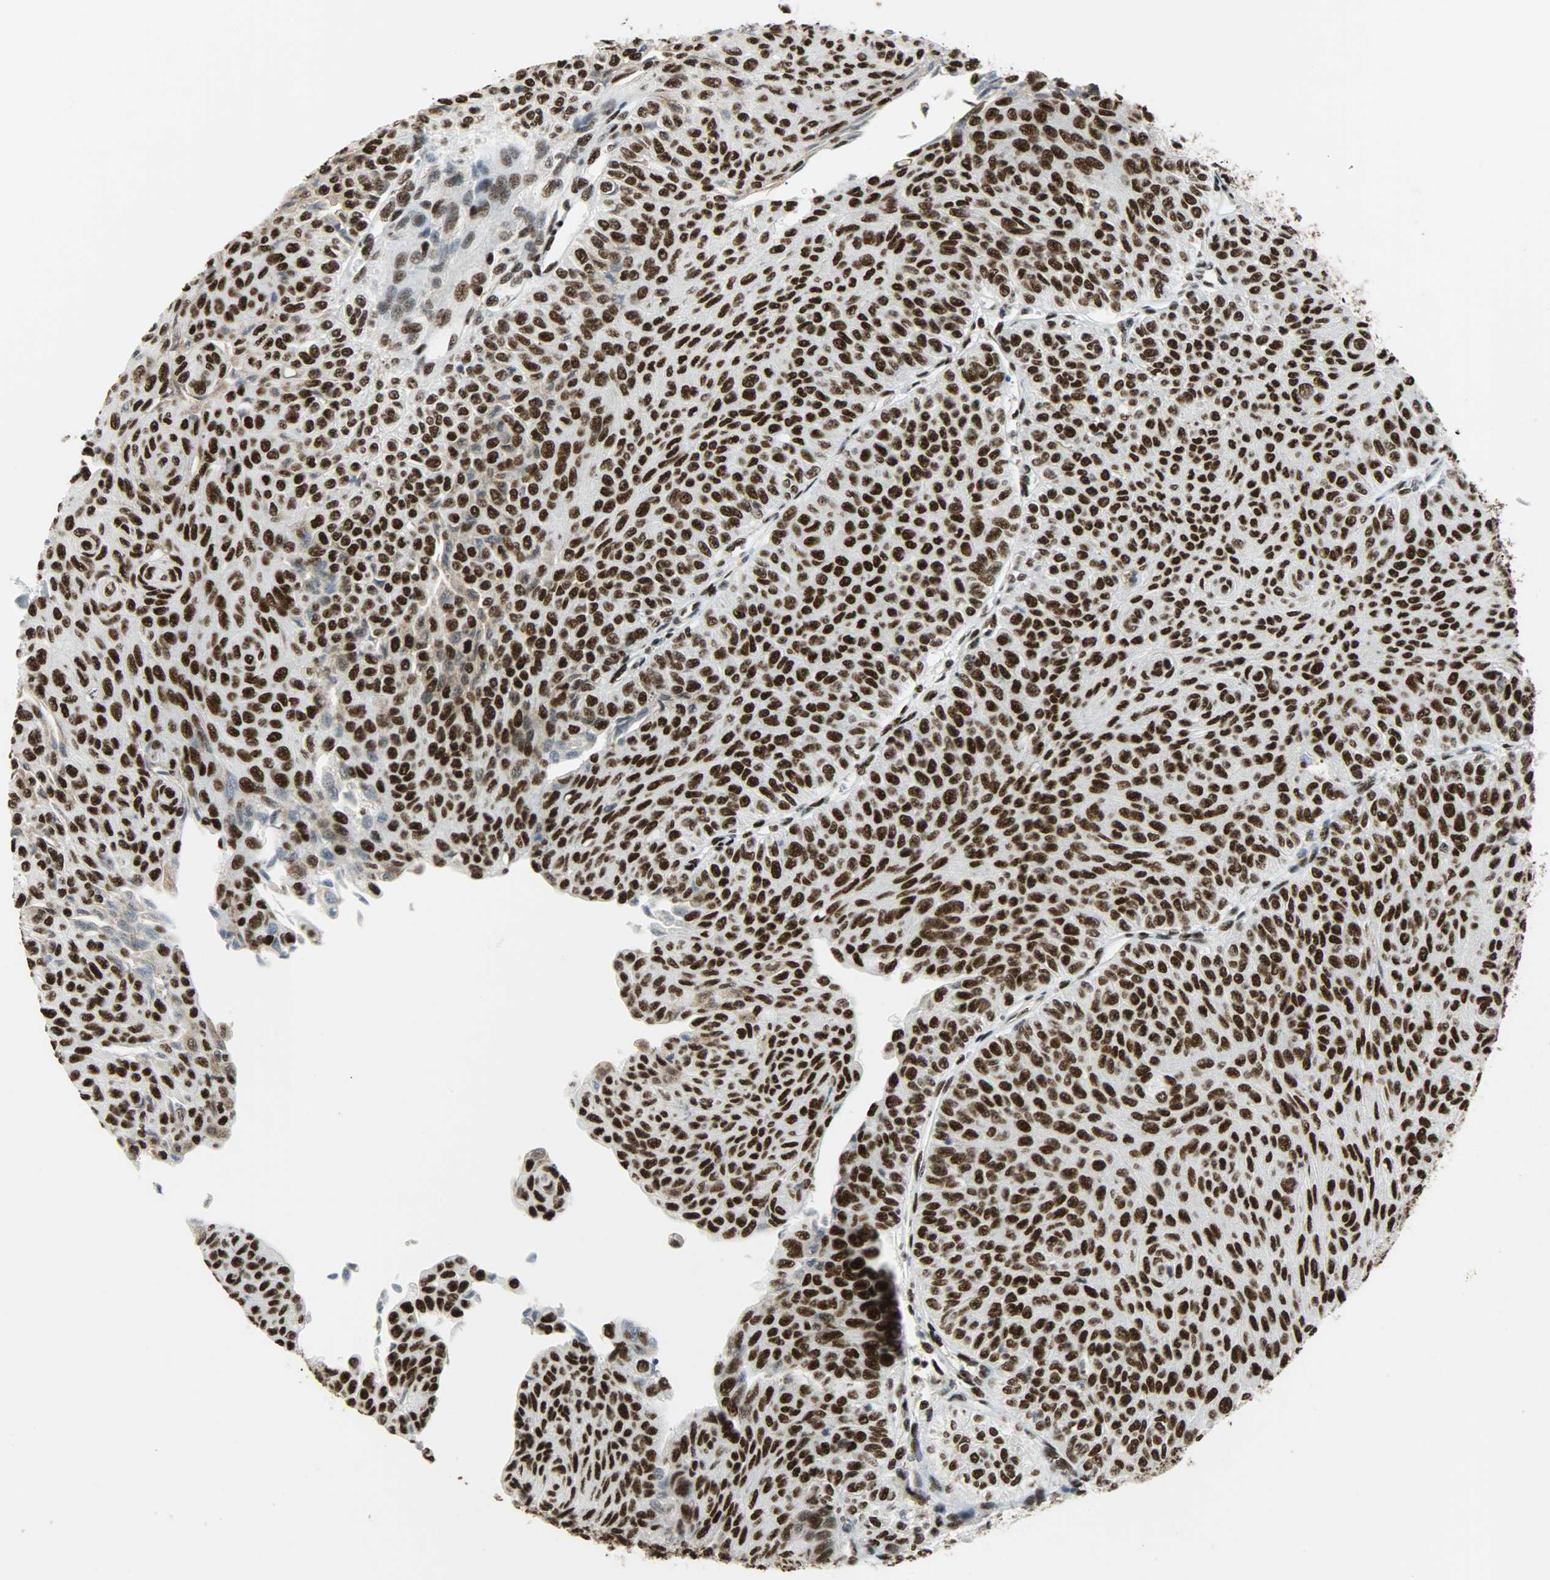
{"staining": {"intensity": "strong", "quantity": ">75%", "location": "nuclear"}, "tissue": "urothelial cancer", "cell_type": "Tumor cells", "image_type": "cancer", "snomed": [{"axis": "morphology", "description": "Urothelial carcinoma, Low grade"}, {"axis": "topography", "description": "Urinary bladder"}], "caption": "Urothelial cancer stained with DAB (3,3'-diaminobenzidine) immunohistochemistry exhibits high levels of strong nuclear staining in approximately >75% of tumor cells.", "gene": "SSB", "patient": {"sex": "male", "age": 78}}